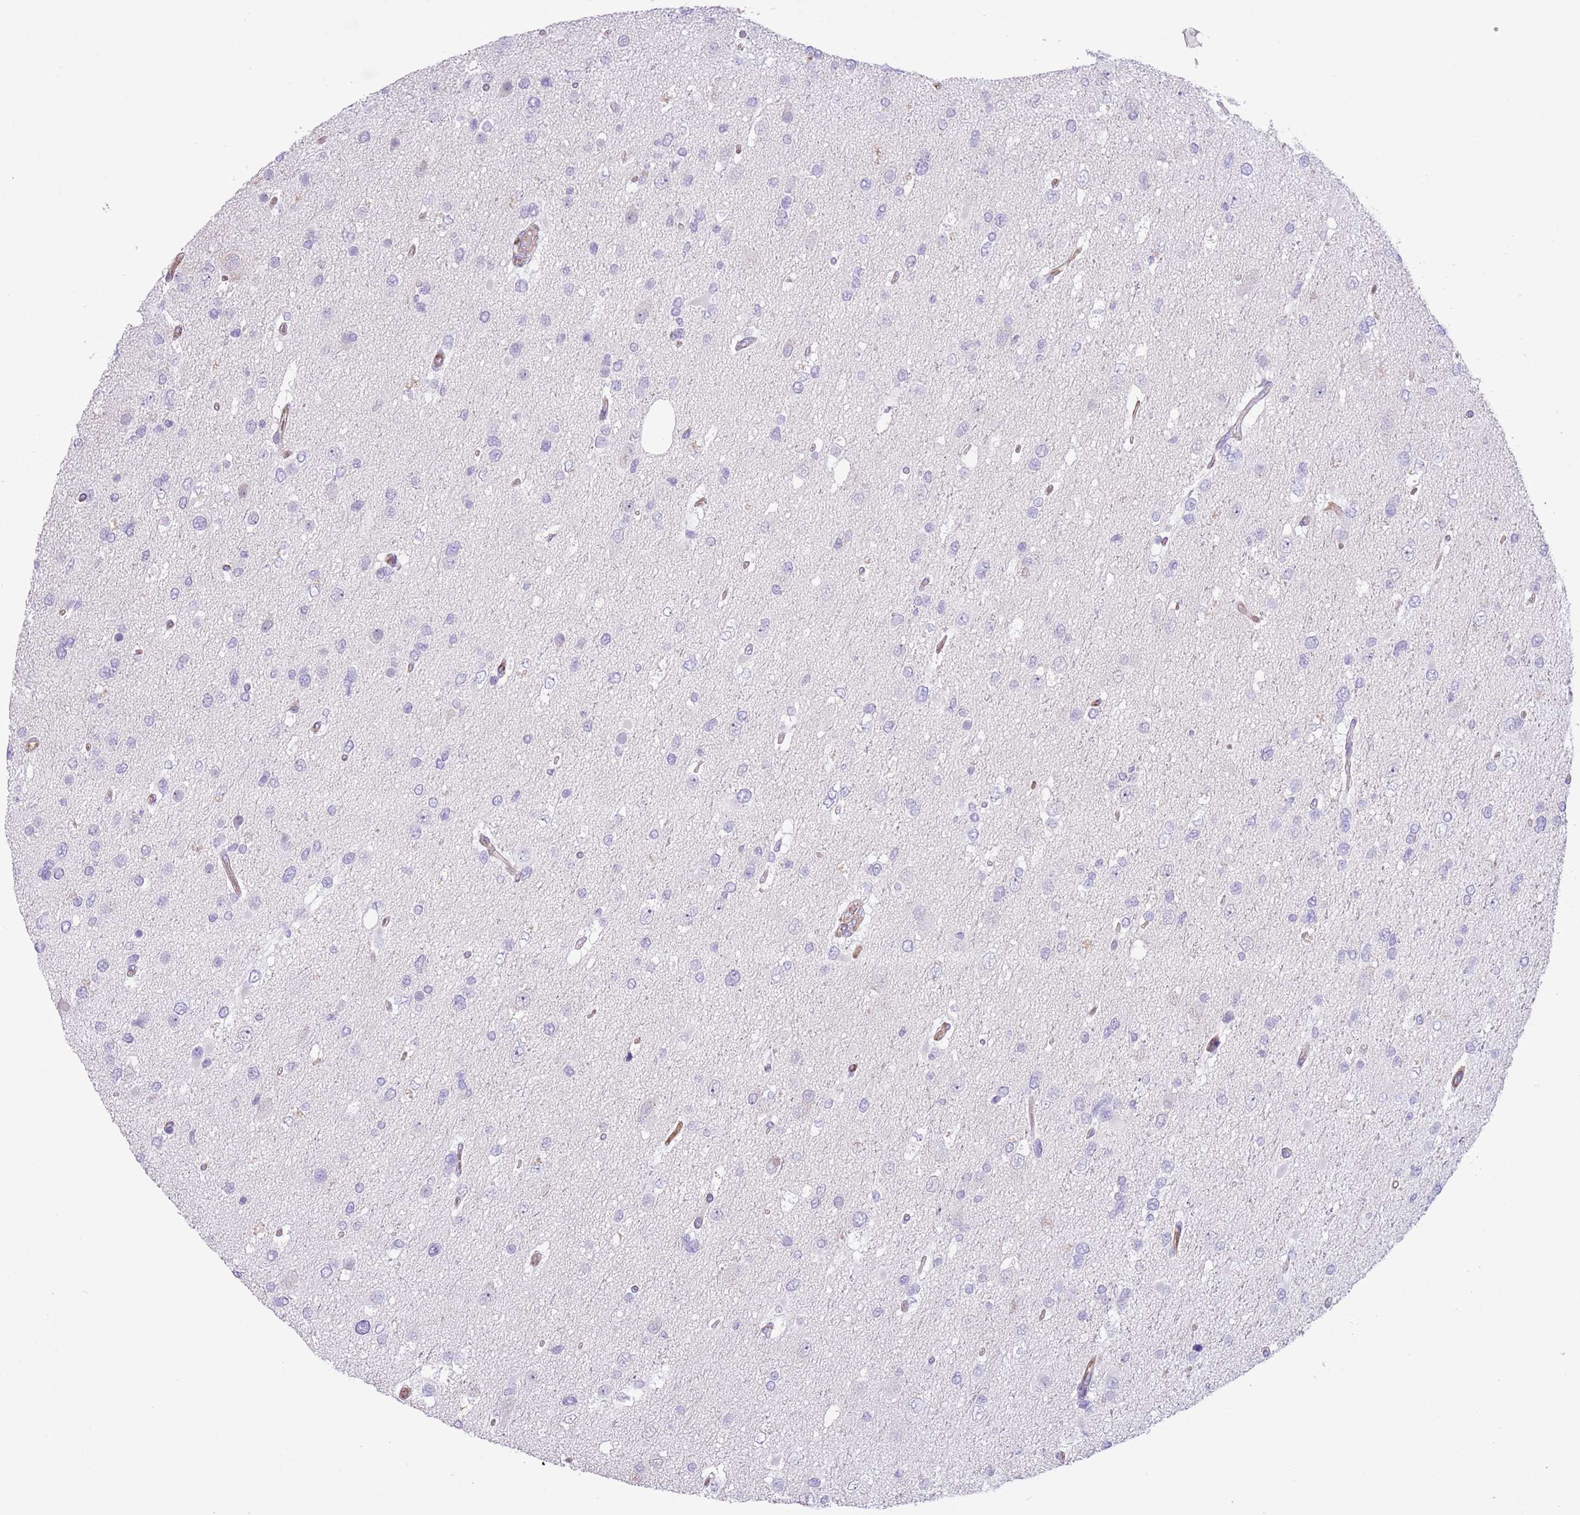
{"staining": {"intensity": "negative", "quantity": "none", "location": "none"}, "tissue": "glioma", "cell_type": "Tumor cells", "image_type": "cancer", "snomed": [{"axis": "morphology", "description": "Glioma, malignant, High grade"}, {"axis": "topography", "description": "Brain"}], "caption": "Immunohistochemistry image of human high-grade glioma (malignant) stained for a protein (brown), which displays no positivity in tumor cells. (DAB immunohistochemistry (IHC), high magnification).", "gene": "TSGA13", "patient": {"sex": "male", "age": 53}}